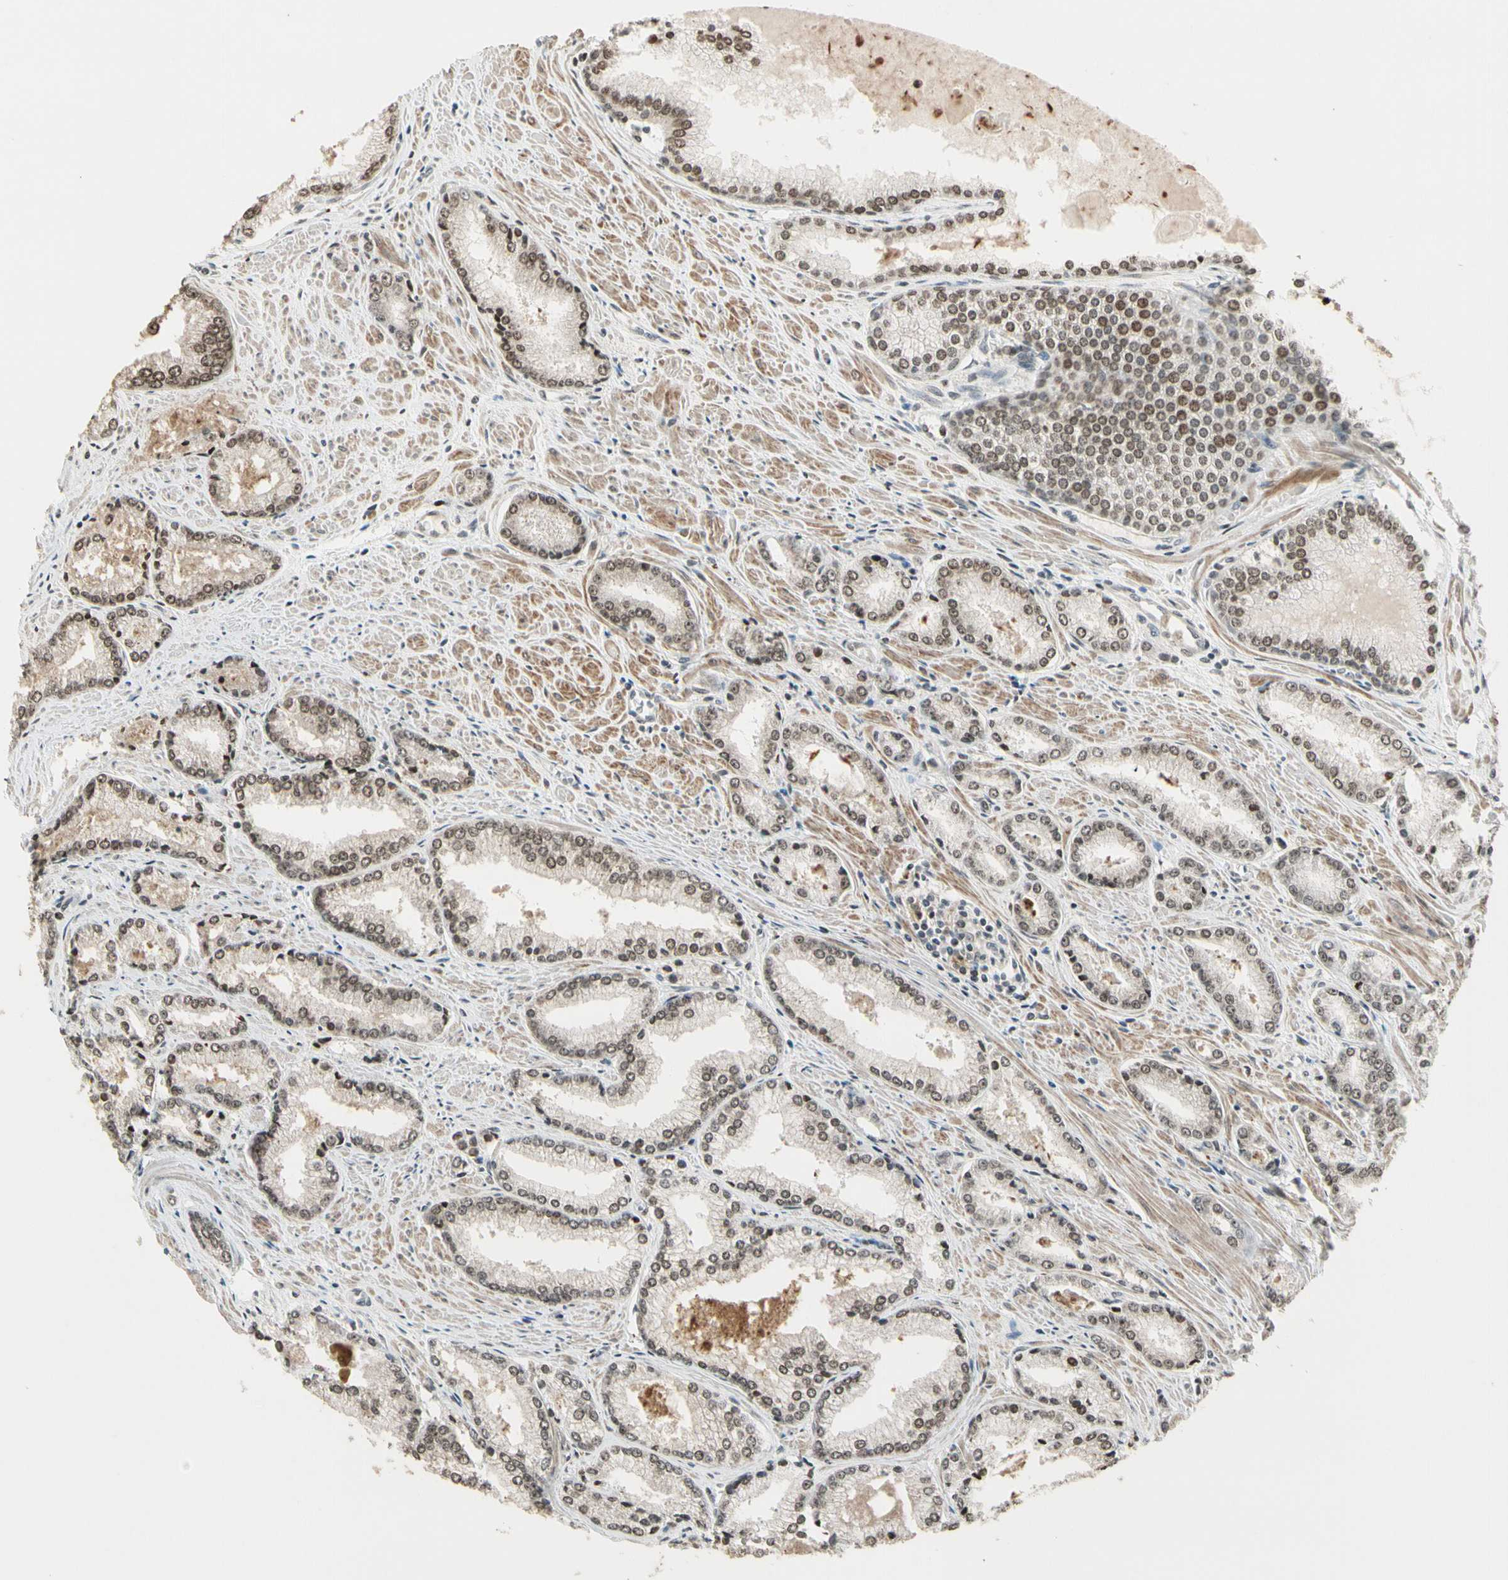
{"staining": {"intensity": "weak", "quantity": ">75%", "location": "nuclear"}, "tissue": "prostate cancer", "cell_type": "Tumor cells", "image_type": "cancer", "snomed": [{"axis": "morphology", "description": "Adenocarcinoma, Low grade"}, {"axis": "topography", "description": "Prostate"}], "caption": "Immunohistochemistry (IHC) histopathology image of human prostate adenocarcinoma (low-grade) stained for a protein (brown), which displays low levels of weak nuclear positivity in approximately >75% of tumor cells.", "gene": "TSHZ3", "patient": {"sex": "male", "age": 64}}